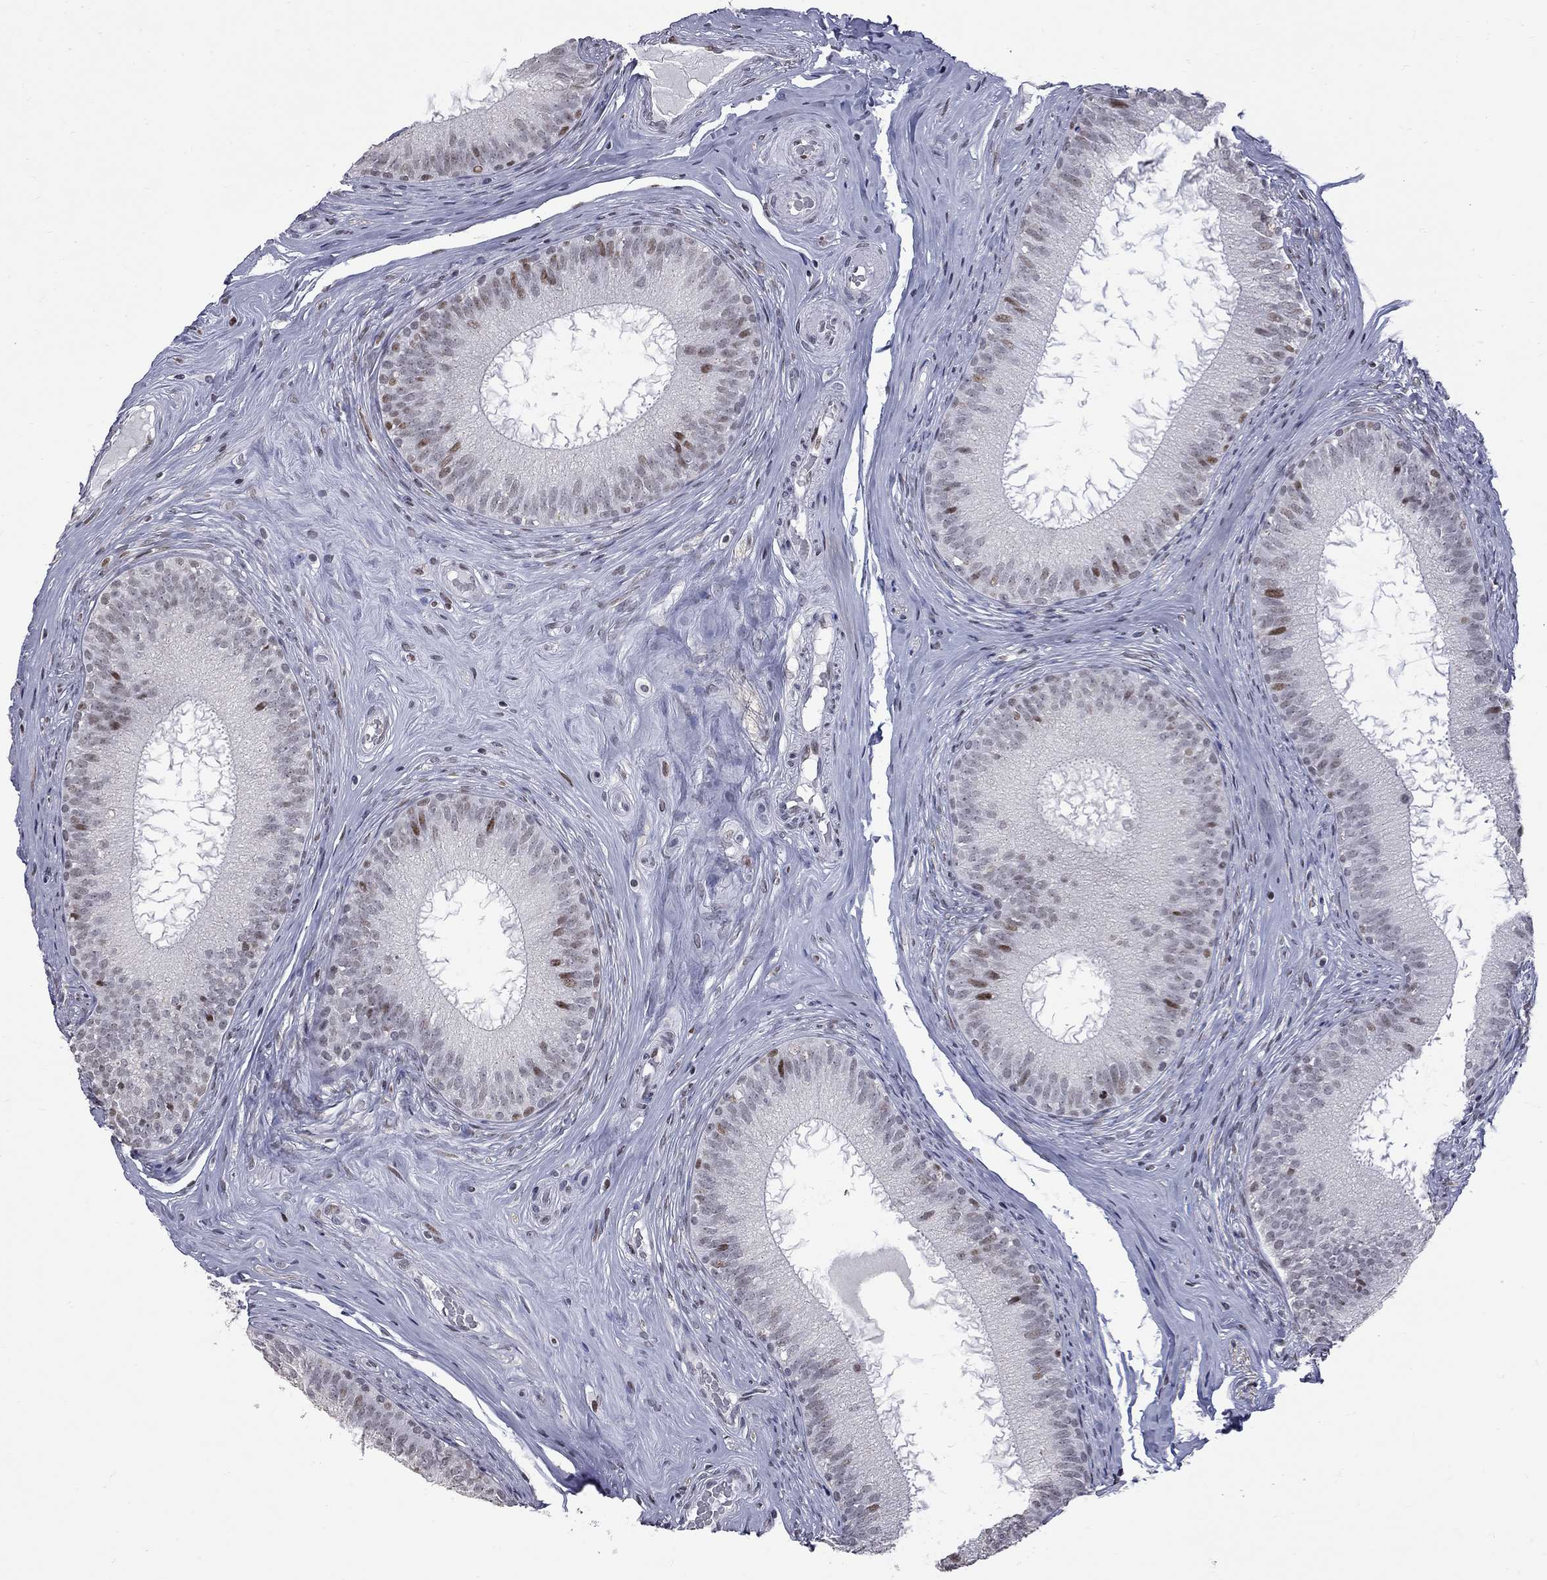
{"staining": {"intensity": "strong", "quantity": "<25%", "location": "nuclear"}, "tissue": "epididymis", "cell_type": "Glandular cells", "image_type": "normal", "snomed": [{"axis": "morphology", "description": "Normal tissue, NOS"}, {"axis": "morphology", "description": "Carcinoma, Embryonal, NOS"}, {"axis": "topography", "description": "Testis"}, {"axis": "topography", "description": "Epididymis"}], "caption": "Immunohistochemistry (IHC) of normal epididymis demonstrates medium levels of strong nuclear positivity in about <25% of glandular cells.", "gene": "ZNF154", "patient": {"sex": "male", "age": 24}}